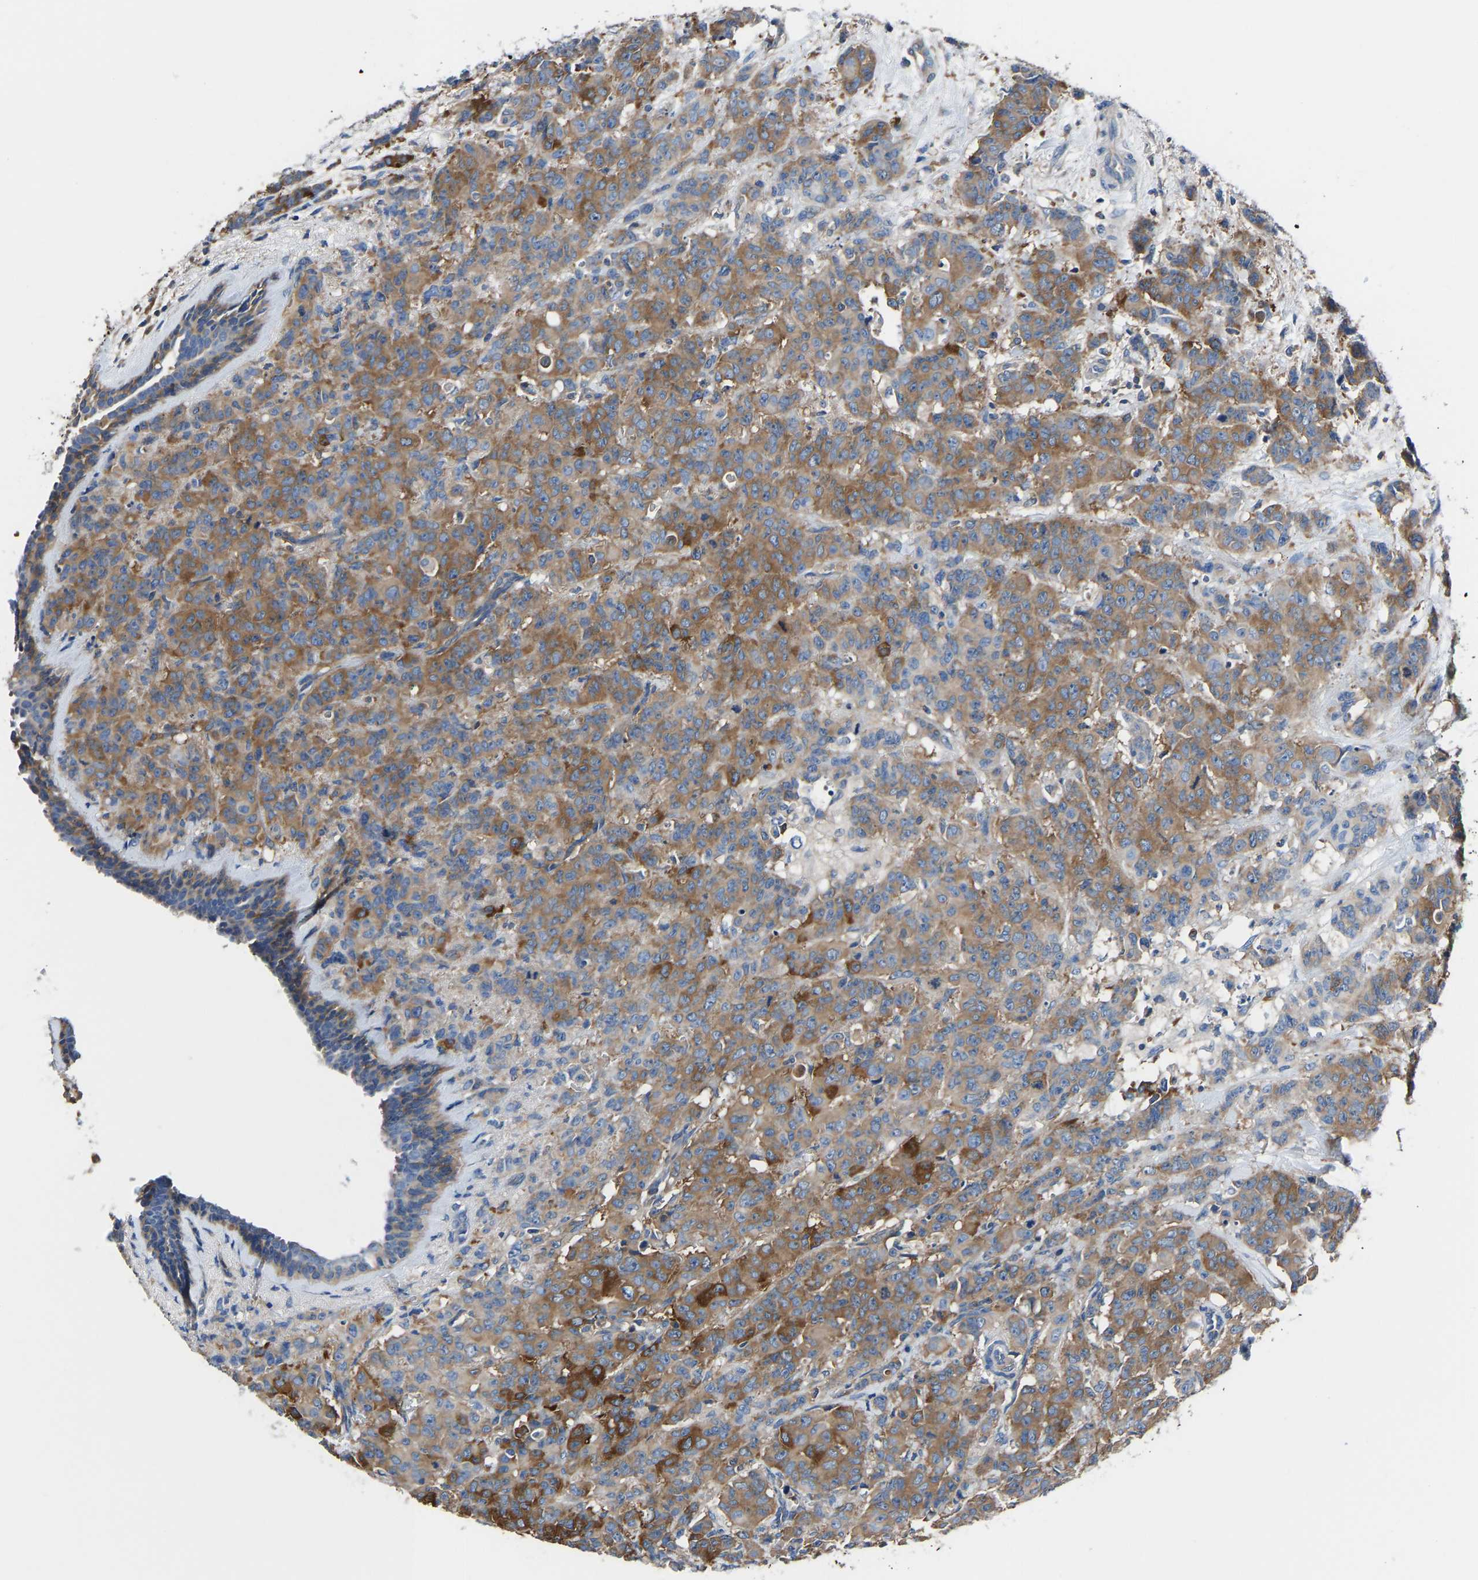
{"staining": {"intensity": "moderate", "quantity": ">75%", "location": "cytoplasmic/membranous"}, "tissue": "breast cancer", "cell_type": "Tumor cells", "image_type": "cancer", "snomed": [{"axis": "morphology", "description": "Normal tissue, NOS"}, {"axis": "morphology", "description": "Duct carcinoma"}, {"axis": "topography", "description": "Breast"}], "caption": "Immunohistochemistry micrograph of neoplastic tissue: breast cancer (invasive ductal carcinoma) stained using immunohistochemistry shows medium levels of moderate protein expression localized specifically in the cytoplasmic/membranous of tumor cells, appearing as a cytoplasmic/membranous brown color.", "gene": "PRKAR1A", "patient": {"sex": "female", "age": 40}}